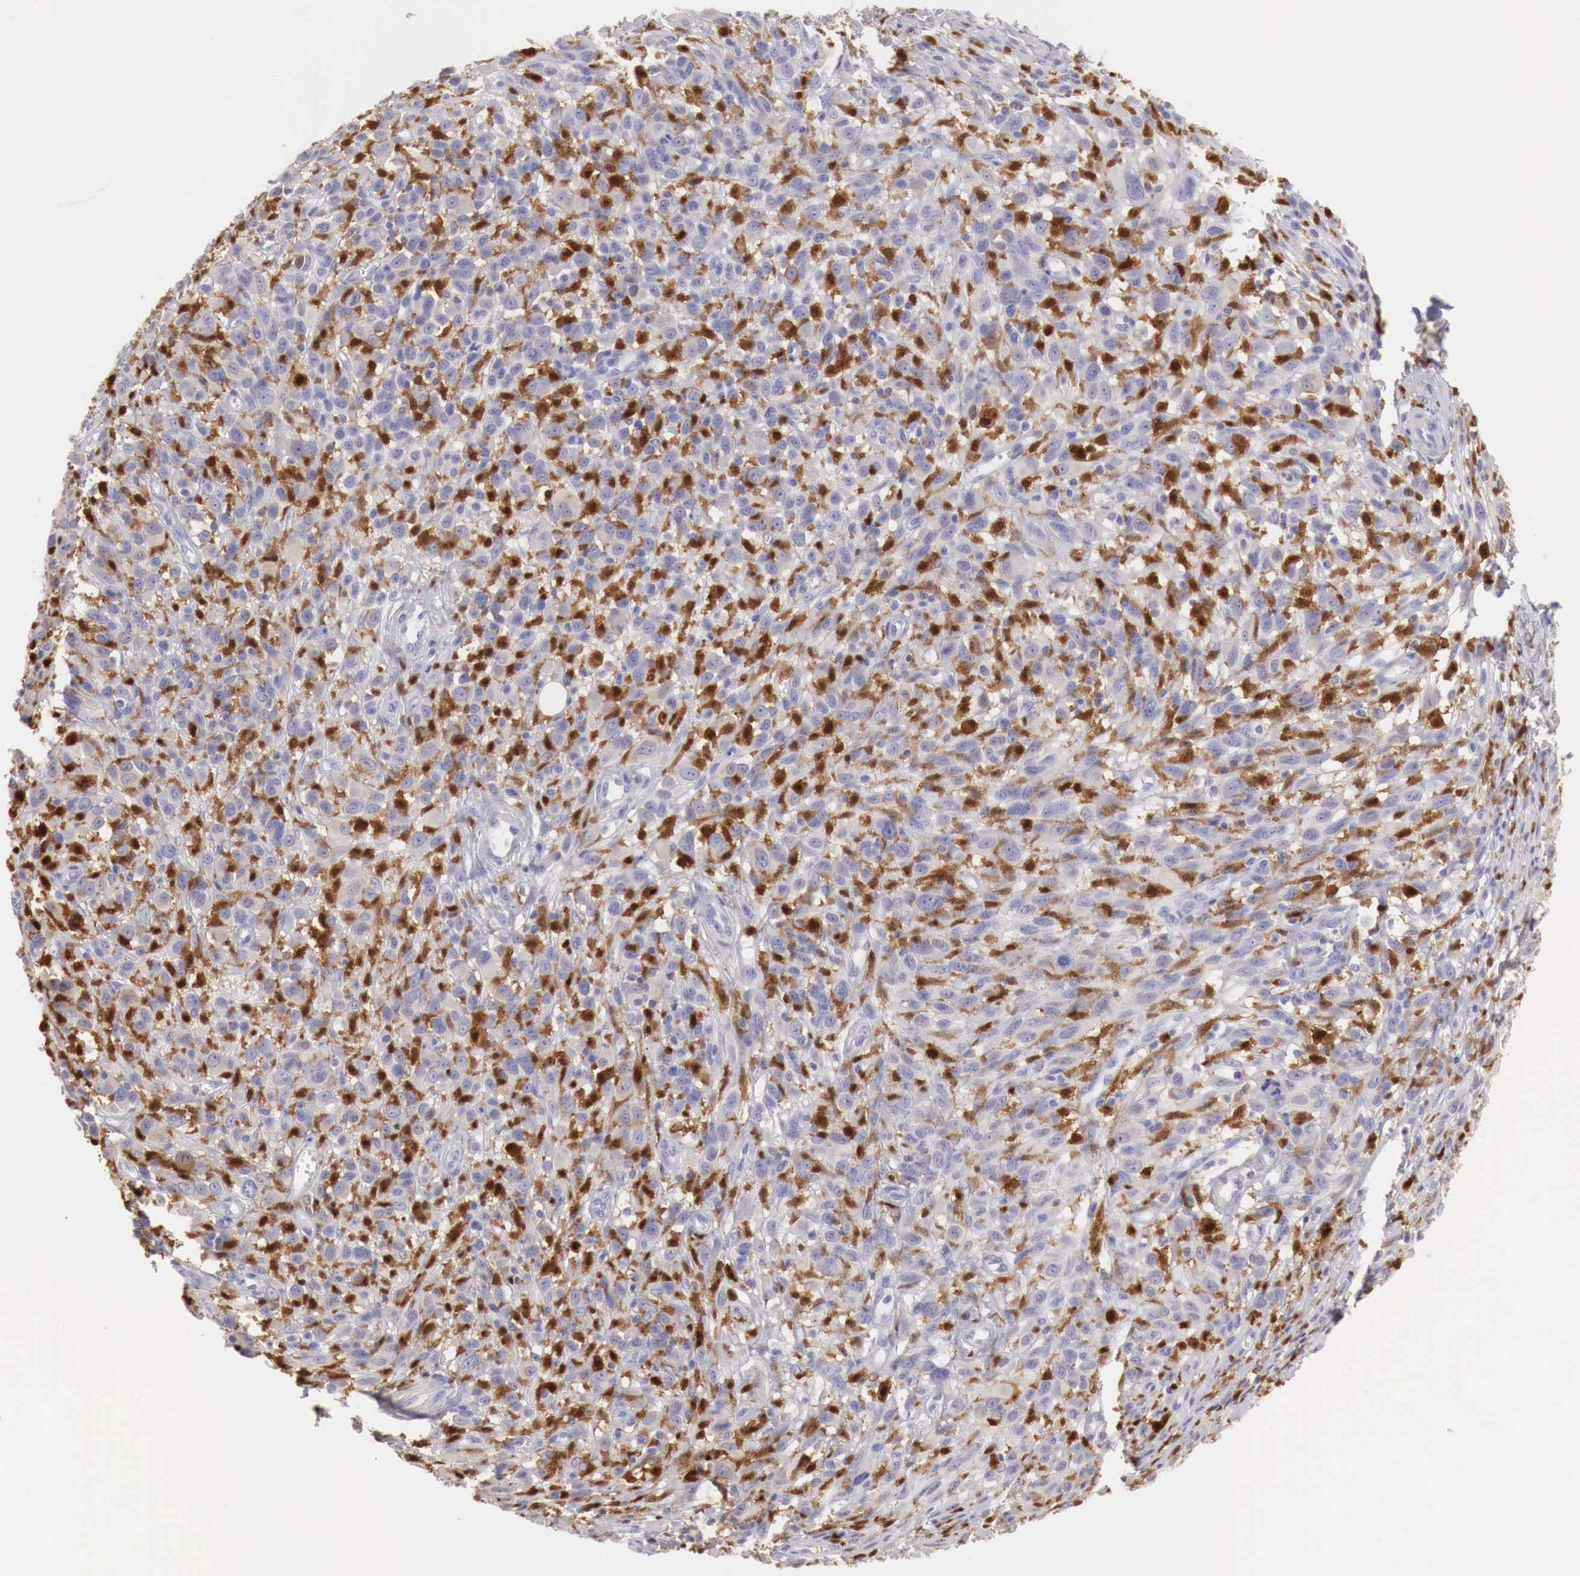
{"staining": {"intensity": "strong", "quantity": ">75%", "location": "cytoplasmic/membranous"}, "tissue": "melanoma", "cell_type": "Tumor cells", "image_type": "cancer", "snomed": [{"axis": "morphology", "description": "Malignant melanoma, NOS"}, {"axis": "topography", "description": "Skin"}], "caption": "DAB immunohistochemical staining of human melanoma displays strong cytoplasmic/membranous protein positivity in about >75% of tumor cells. Using DAB (3,3'-diaminobenzidine) (brown) and hematoxylin (blue) stains, captured at high magnification using brightfield microscopy.", "gene": "RENBP", "patient": {"sex": "male", "age": 51}}